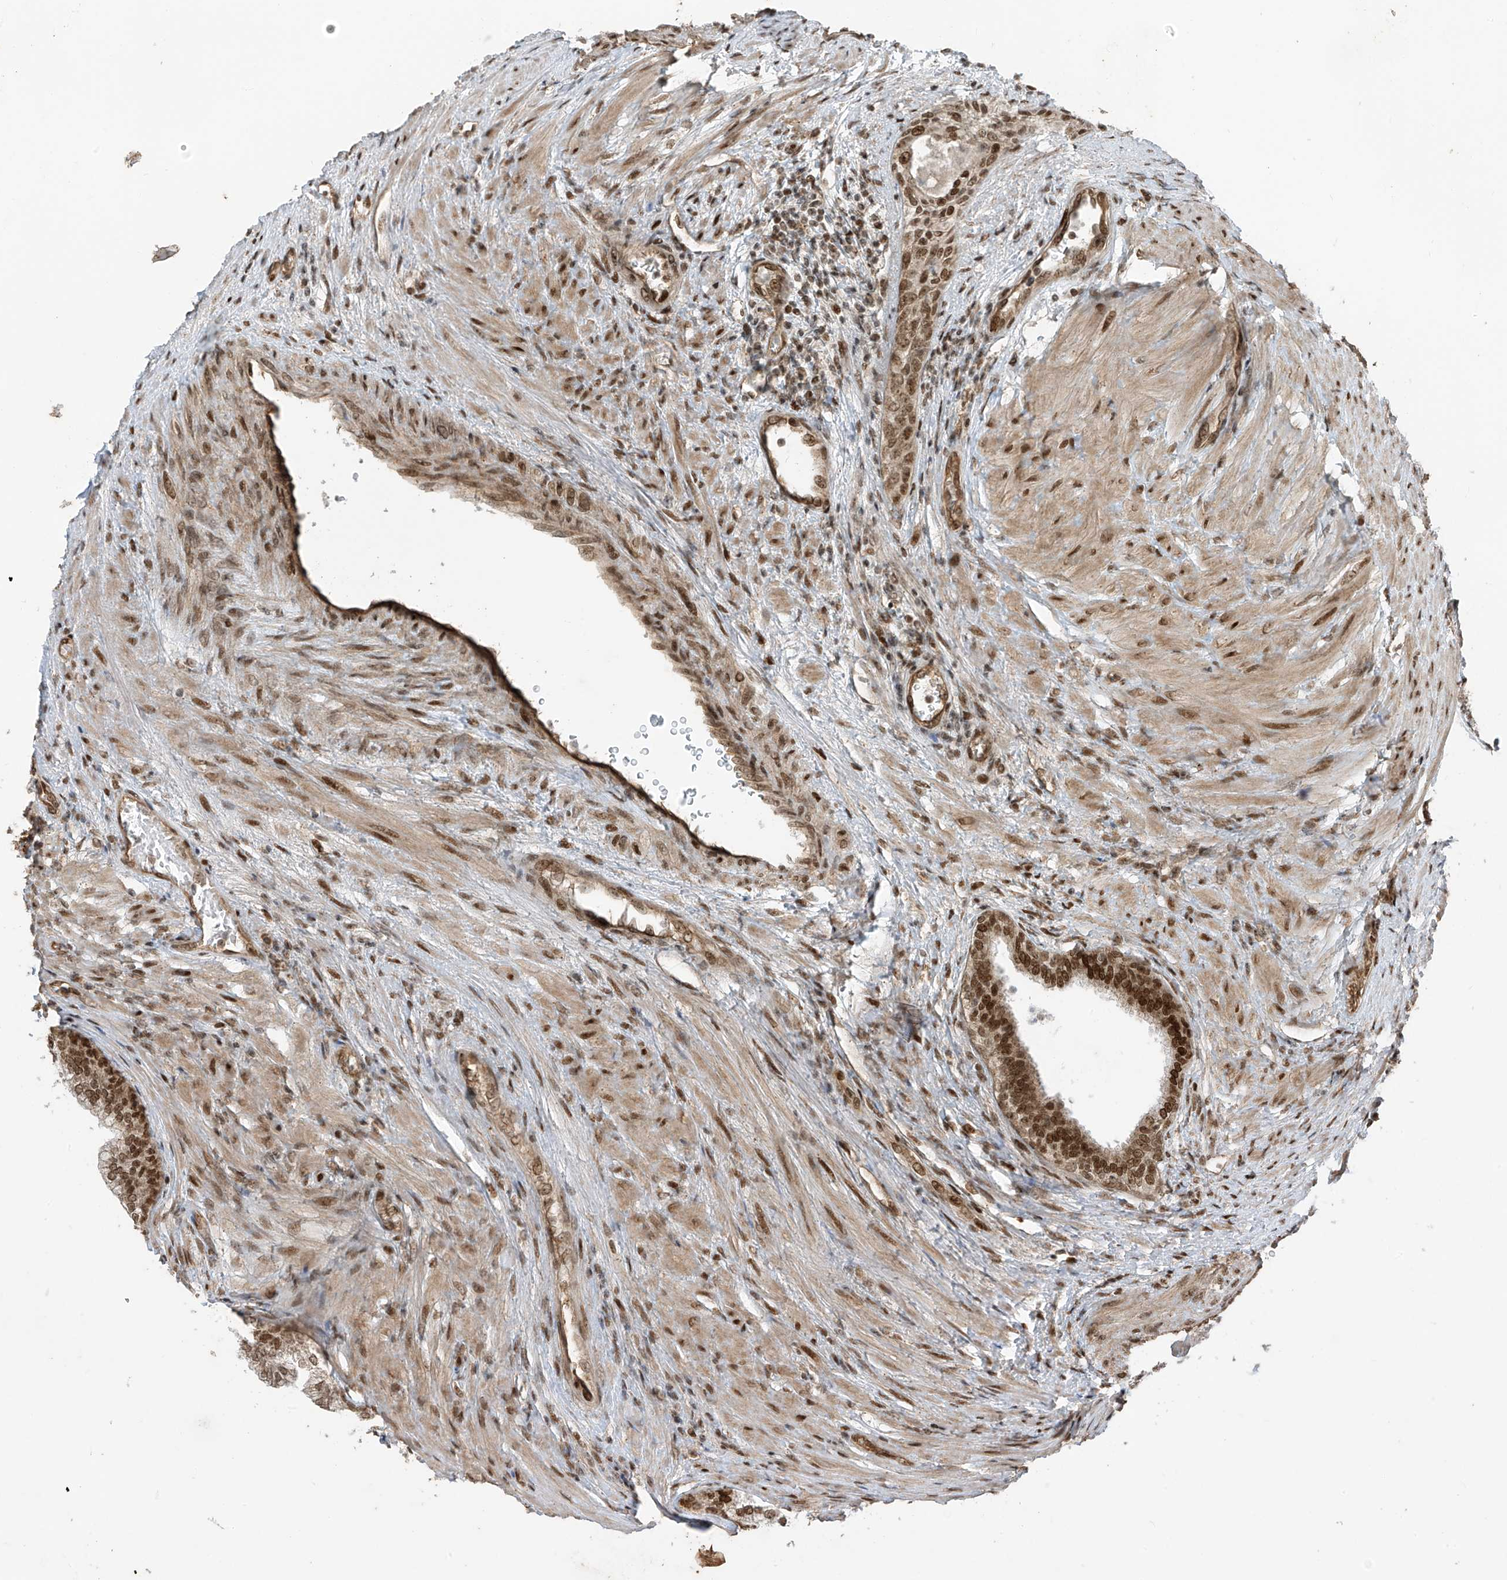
{"staining": {"intensity": "strong", "quantity": ">75%", "location": "nuclear"}, "tissue": "prostate", "cell_type": "Glandular cells", "image_type": "normal", "snomed": [{"axis": "morphology", "description": "Normal tissue, NOS"}, {"axis": "topography", "description": "Prostate"}], "caption": "About >75% of glandular cells in unremarkable human prostate display strong nuclear protein staining as visualized by brown immunohistochemical staining.", "gene": "ARHGEF3", "patient": {"sex": "male", "age": 76}}